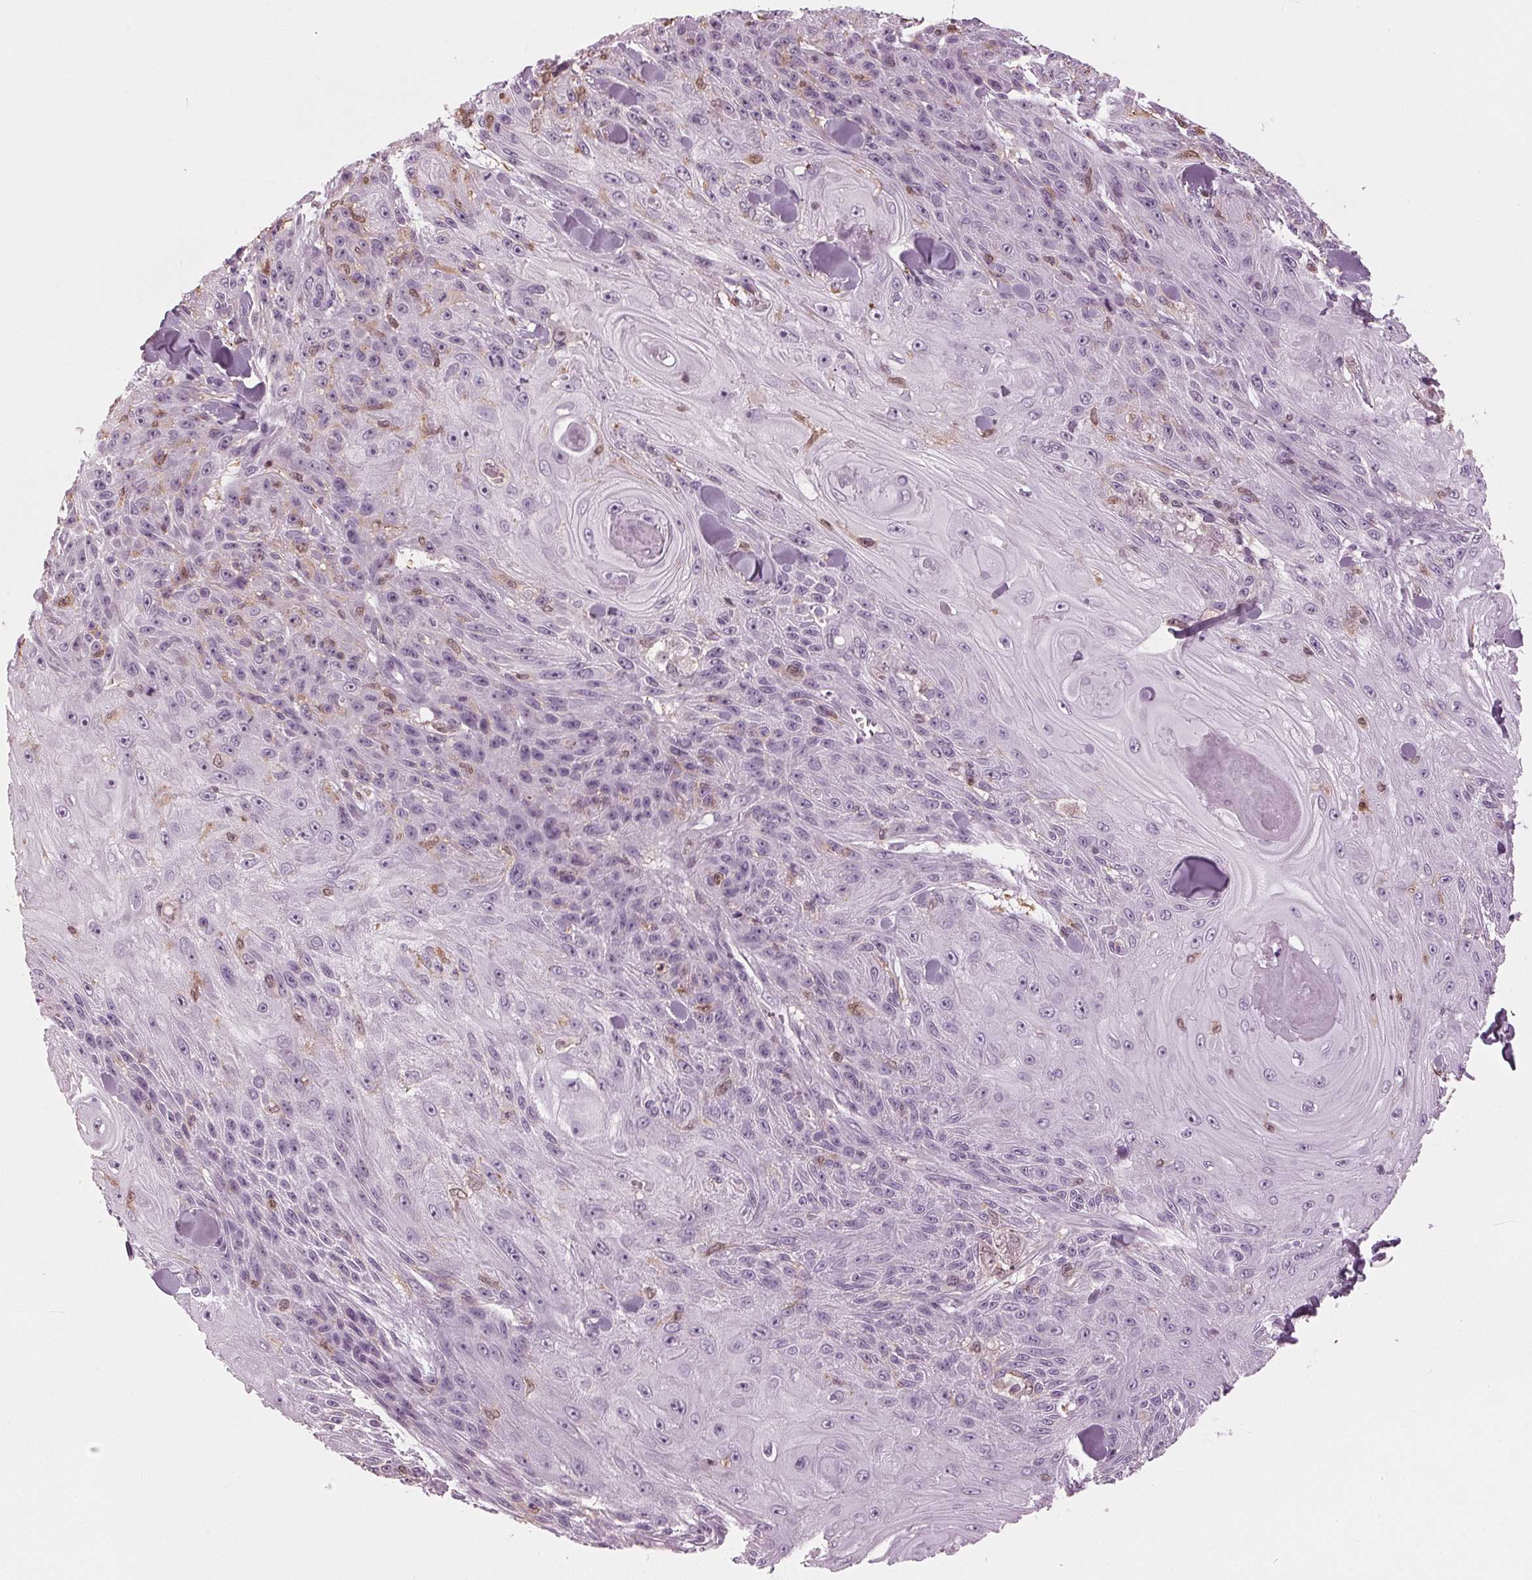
{"staining": {"intensity": "negative", "quantity": "none", "location": "none"}, "tissue": "skin cancer", "cell_type": "Tumor cells", "image_type": "cancer", "snomed": [{"axis": "morphology", "description": "Squamous cell carcinoma, NOS"}, {"axis": "topography", "description": "Skin"}], "caption": "Immunohistochemistry photomicrograph of squamous cell carcinoma (skin) stained for a protein (brown), which demonstrates no staining in tumor cells.", "gene": "BTLA", "patient": {"sex": "male", "age": 88}}